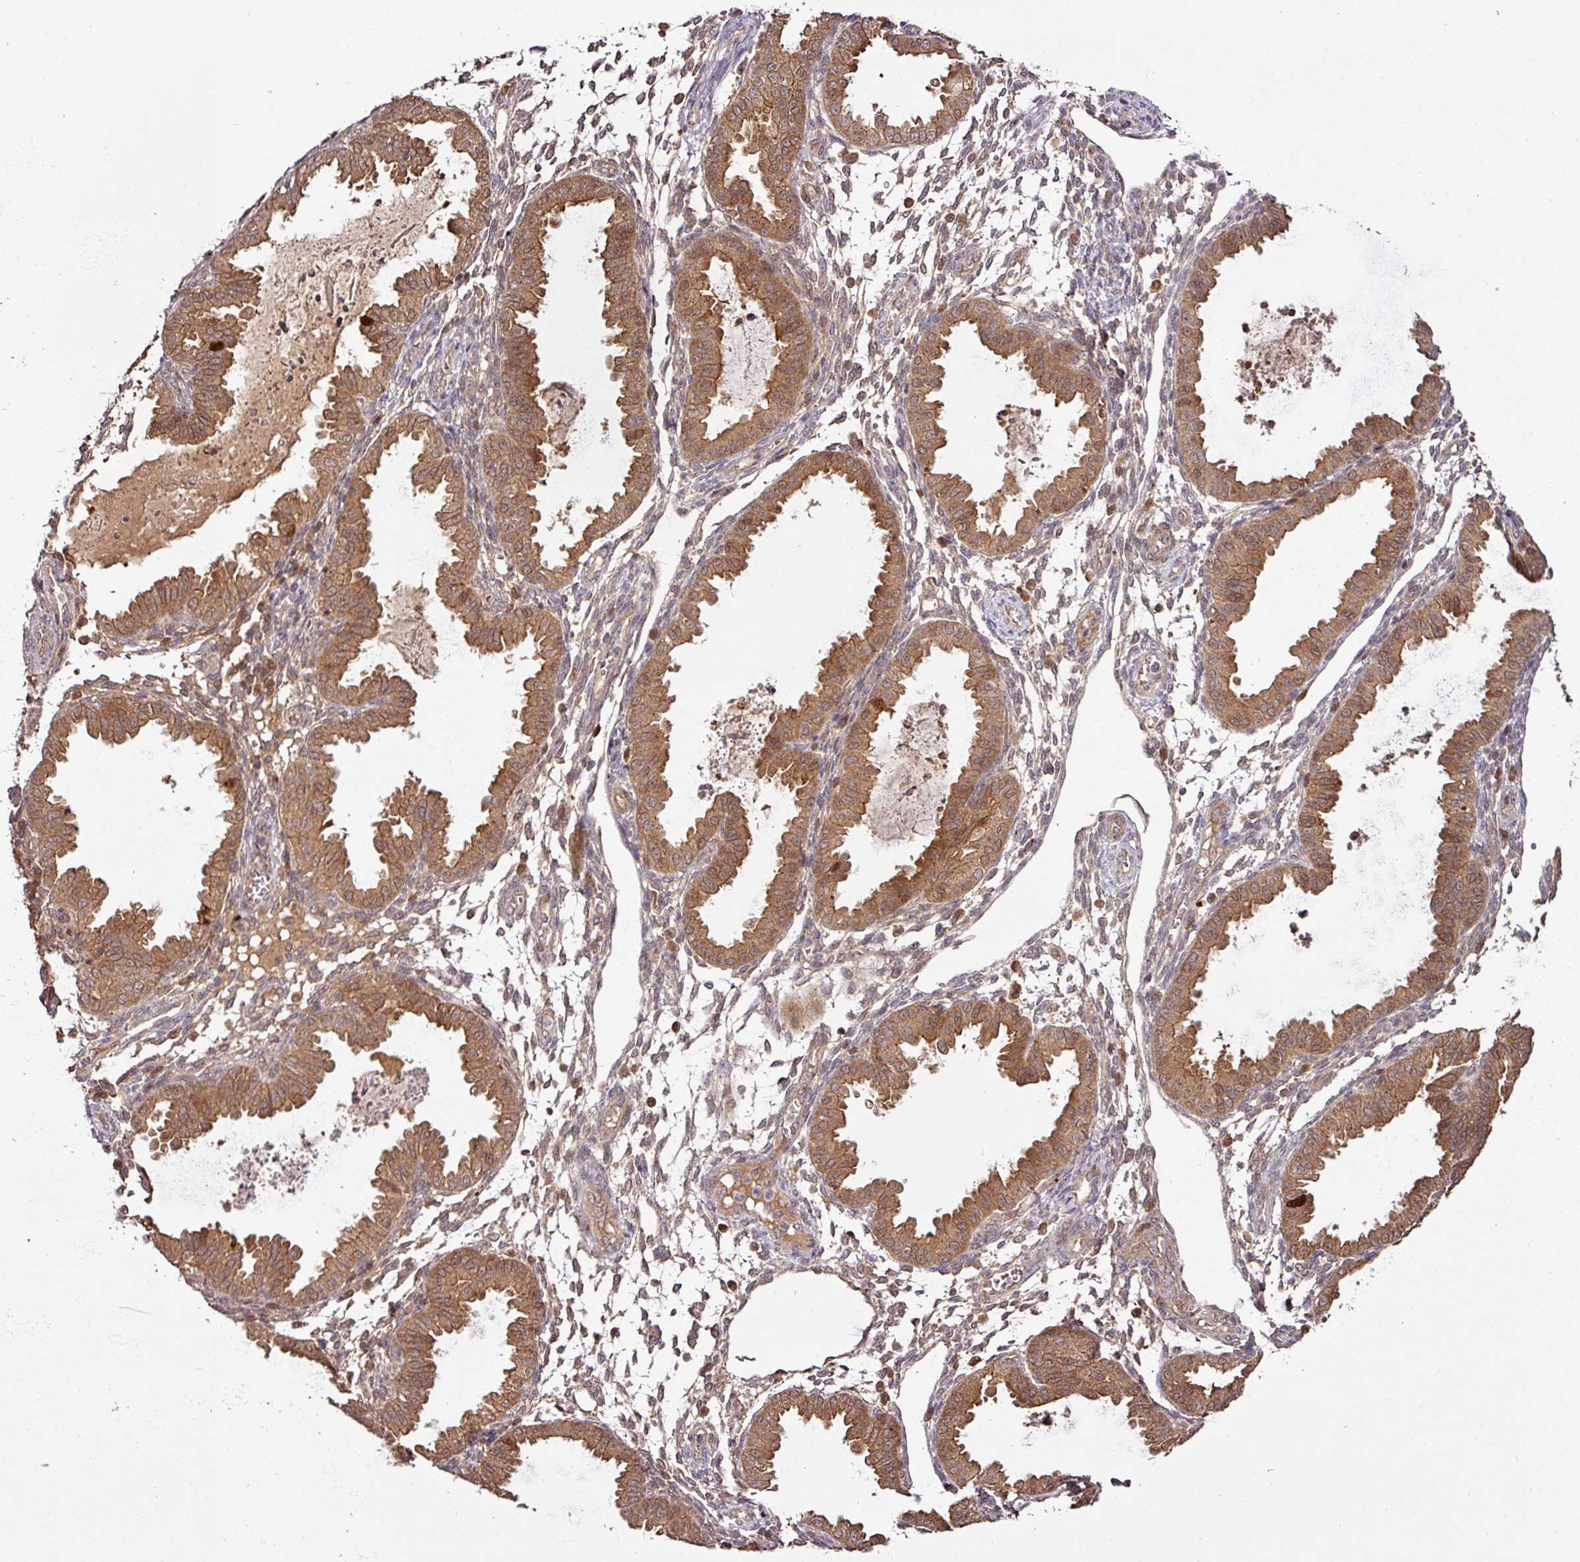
{"staining": {"intensity": "weak", "quantity": "25%-75%", "location": "cytoplasmic/membranous"}, "tissue": "endometrium", "cell_type": "Cells in endometrial stroma", "image_type": "normal", "snomed": [{"axis": "morphology", "description": "Normal tissue, NOS"}, {"axis": "topography", "description": "Endometrium"}], "caption": "Endometrium stained with DAB (3,3'-diaminobenzidine) immunohistochemistry (IHC) reveals low levels of weak cytoplasmic/membranous expression in about 25%-75% of cells in endometrial stroma. The staining was performed using DAB (3,3'-diaminobenzidine), with brown indicating positive protein expression. Nuclei are stained blue with hematoxylin.", "gene": "FAIM", "patient": {"sex": "female", "age": 33}}